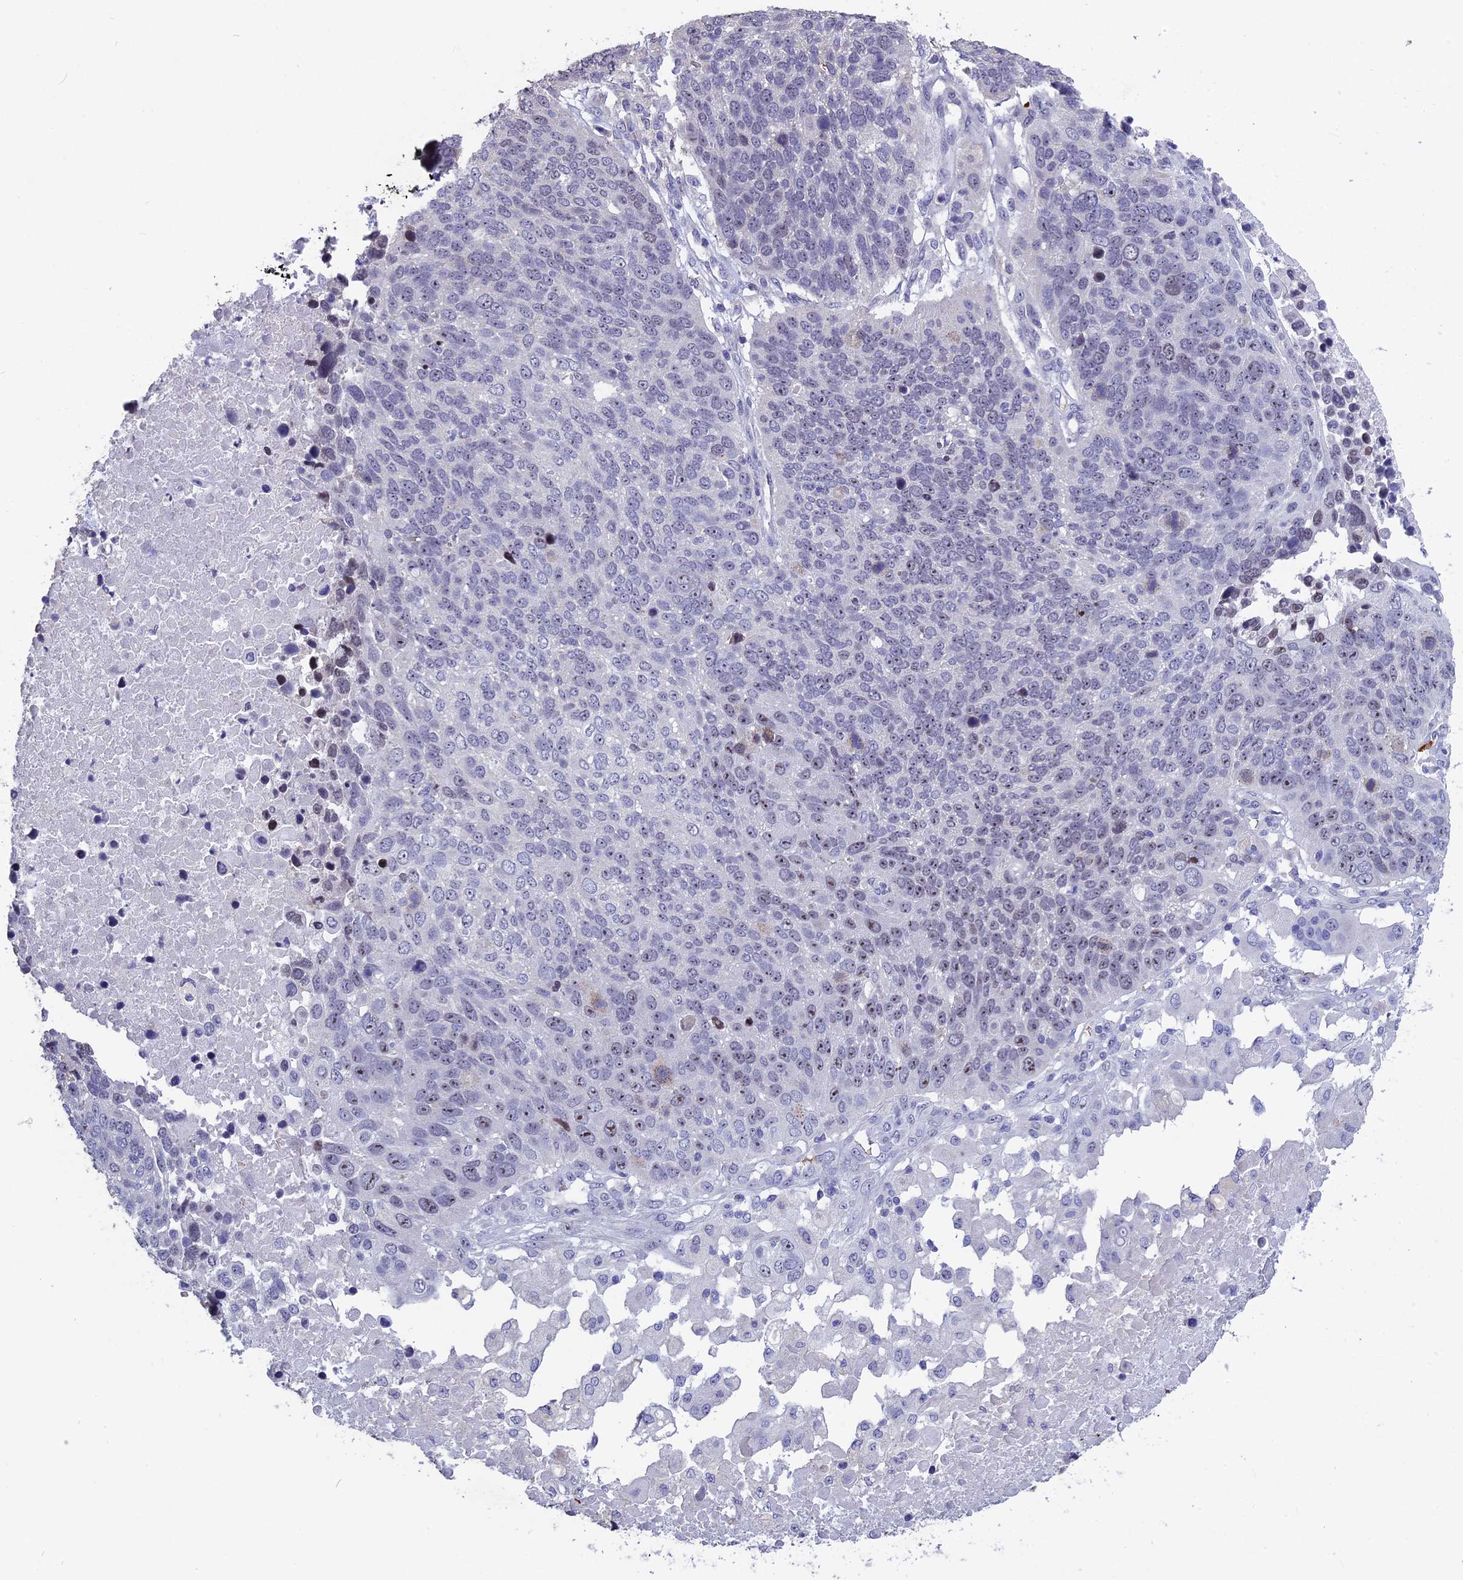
{"staining": {"intensity": "weak", "quantity": "25%-75%", "location": "nuclear"}, "tissue": "lung cancer", "cell_type": "Tumor cells", "image_type": "cancer", "snomed": [{"axis": "morphology", "description": "Normal tissue, NOS"}, {"axis": "morphology", "description": "Squamous cell carcinoma, NOS"}, {"axis": "topography", "description": "Lymph node"}, {"axis": "topography", "description": "Lung"}], "caption": "Immunohistochemistry staining of squamous cell carcinoma (lung), which exhibits low levels of weak nuclear staining in approximately 25%-75% of tumor cells indicating weak nuclear protein expression. The staining was performed using DAB (brown) for protein detection and nuclei were counterstained in hematoxylin (blue).", "gene": "KNOP1", "patient": {"sex": "male", "age": 66}}